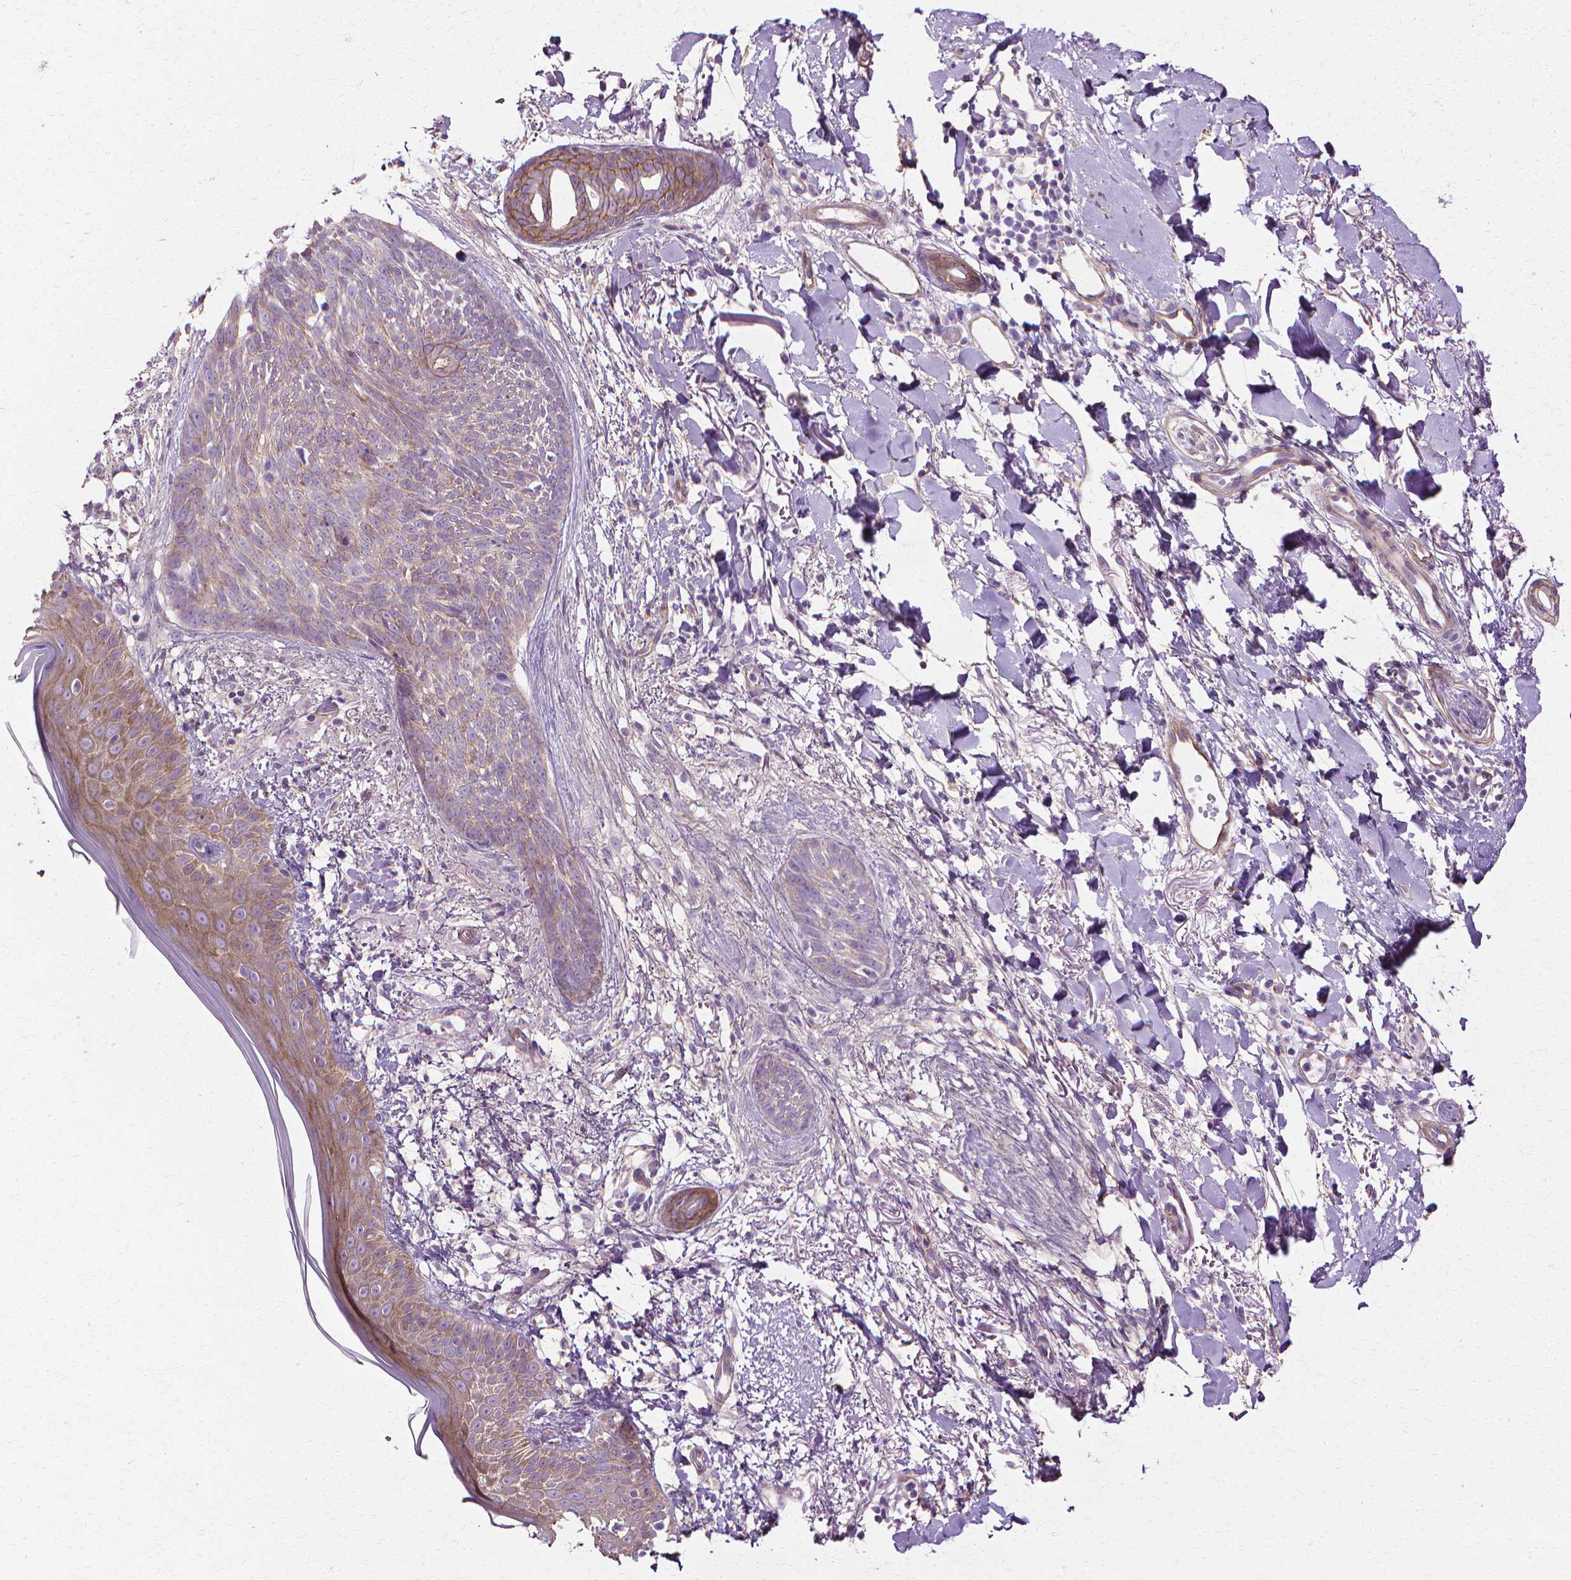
{"staining": {"intensity": "weak", "quantity": ">75%", "location": "cytoplasmic/membranous"}, "tissue": "skin cancer", "cell_type": "Tumor cells", "image_type": "cancer", "snomed": [{"axis": "morphology", "description": "Normal tissue, NOS"}, {"axis": "morphology", "description": "Basal cell carcinoma"}, {"axis": "topography", "description": "Skin"}], "caption": "Skin cancer (basal cell carcinoma) stained with a protein marker displays weak staining in tumor cells.", "gene": "CFAP157", "patient": {"sex": "male", "age": 84}}